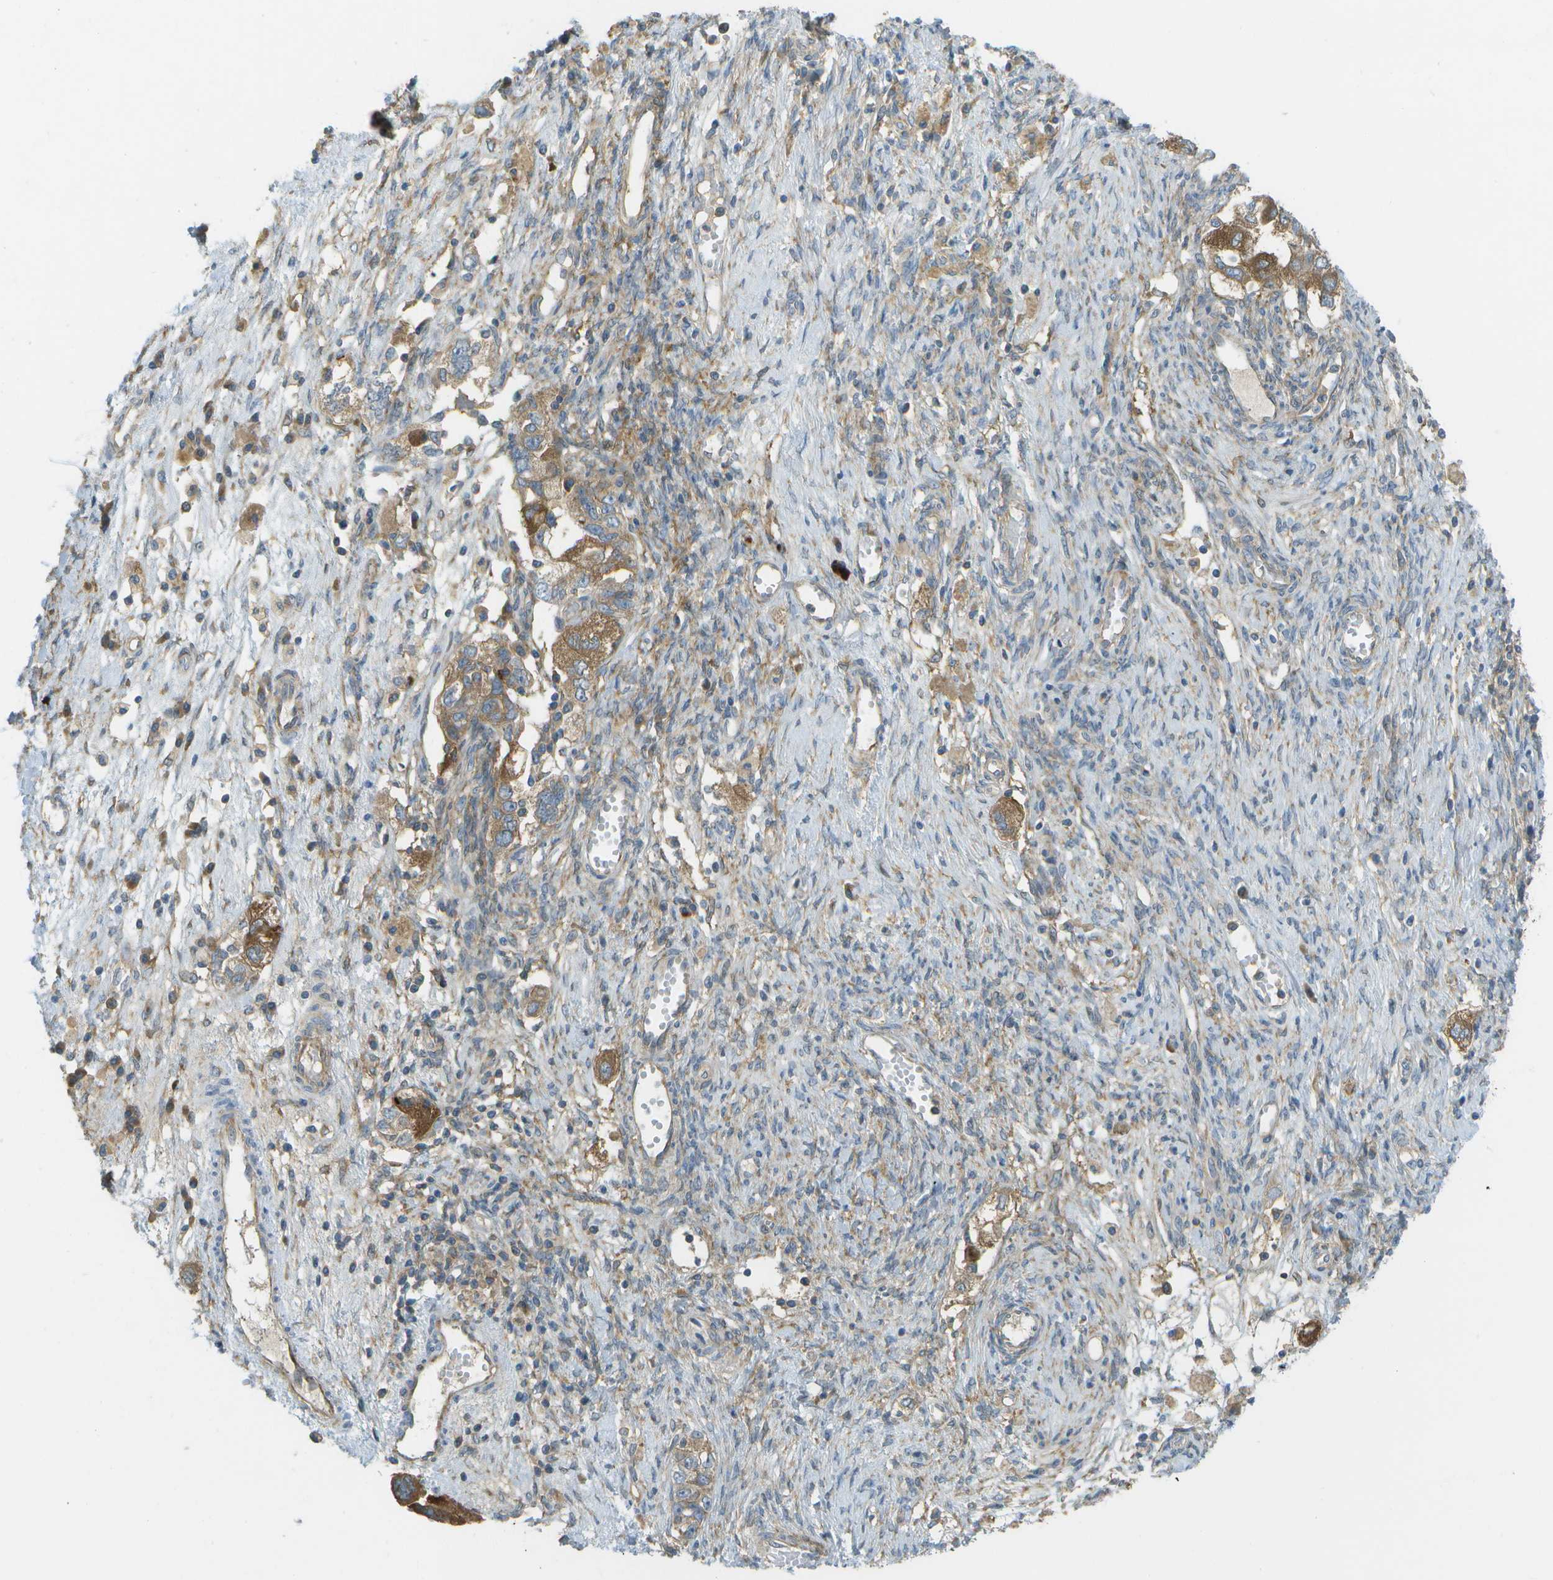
{"staining": {"intensity": "moderate", "quantity": "25%-75%", "location": "cytoplasmic/membranous"}, "tissue": "ovarian cancer", "cell_type": "Tumor cells", "image_type": "cancer", "snomed": [{"axis": "morphology", "description": "Carcinoma, NOS"}, {"axis": "morphology", "description": "Cystadenocarcinoma, serous, NOS"}, {"axis": "topography", "description": "Ovary"}], "caption": "Tumor cells reveal moderate cytoplasmic/membranous positivity in about 25%-75% of cells in ovarian cancer.", "gene": "WNK2", "patient": {"sex": "female", "age": 69}}